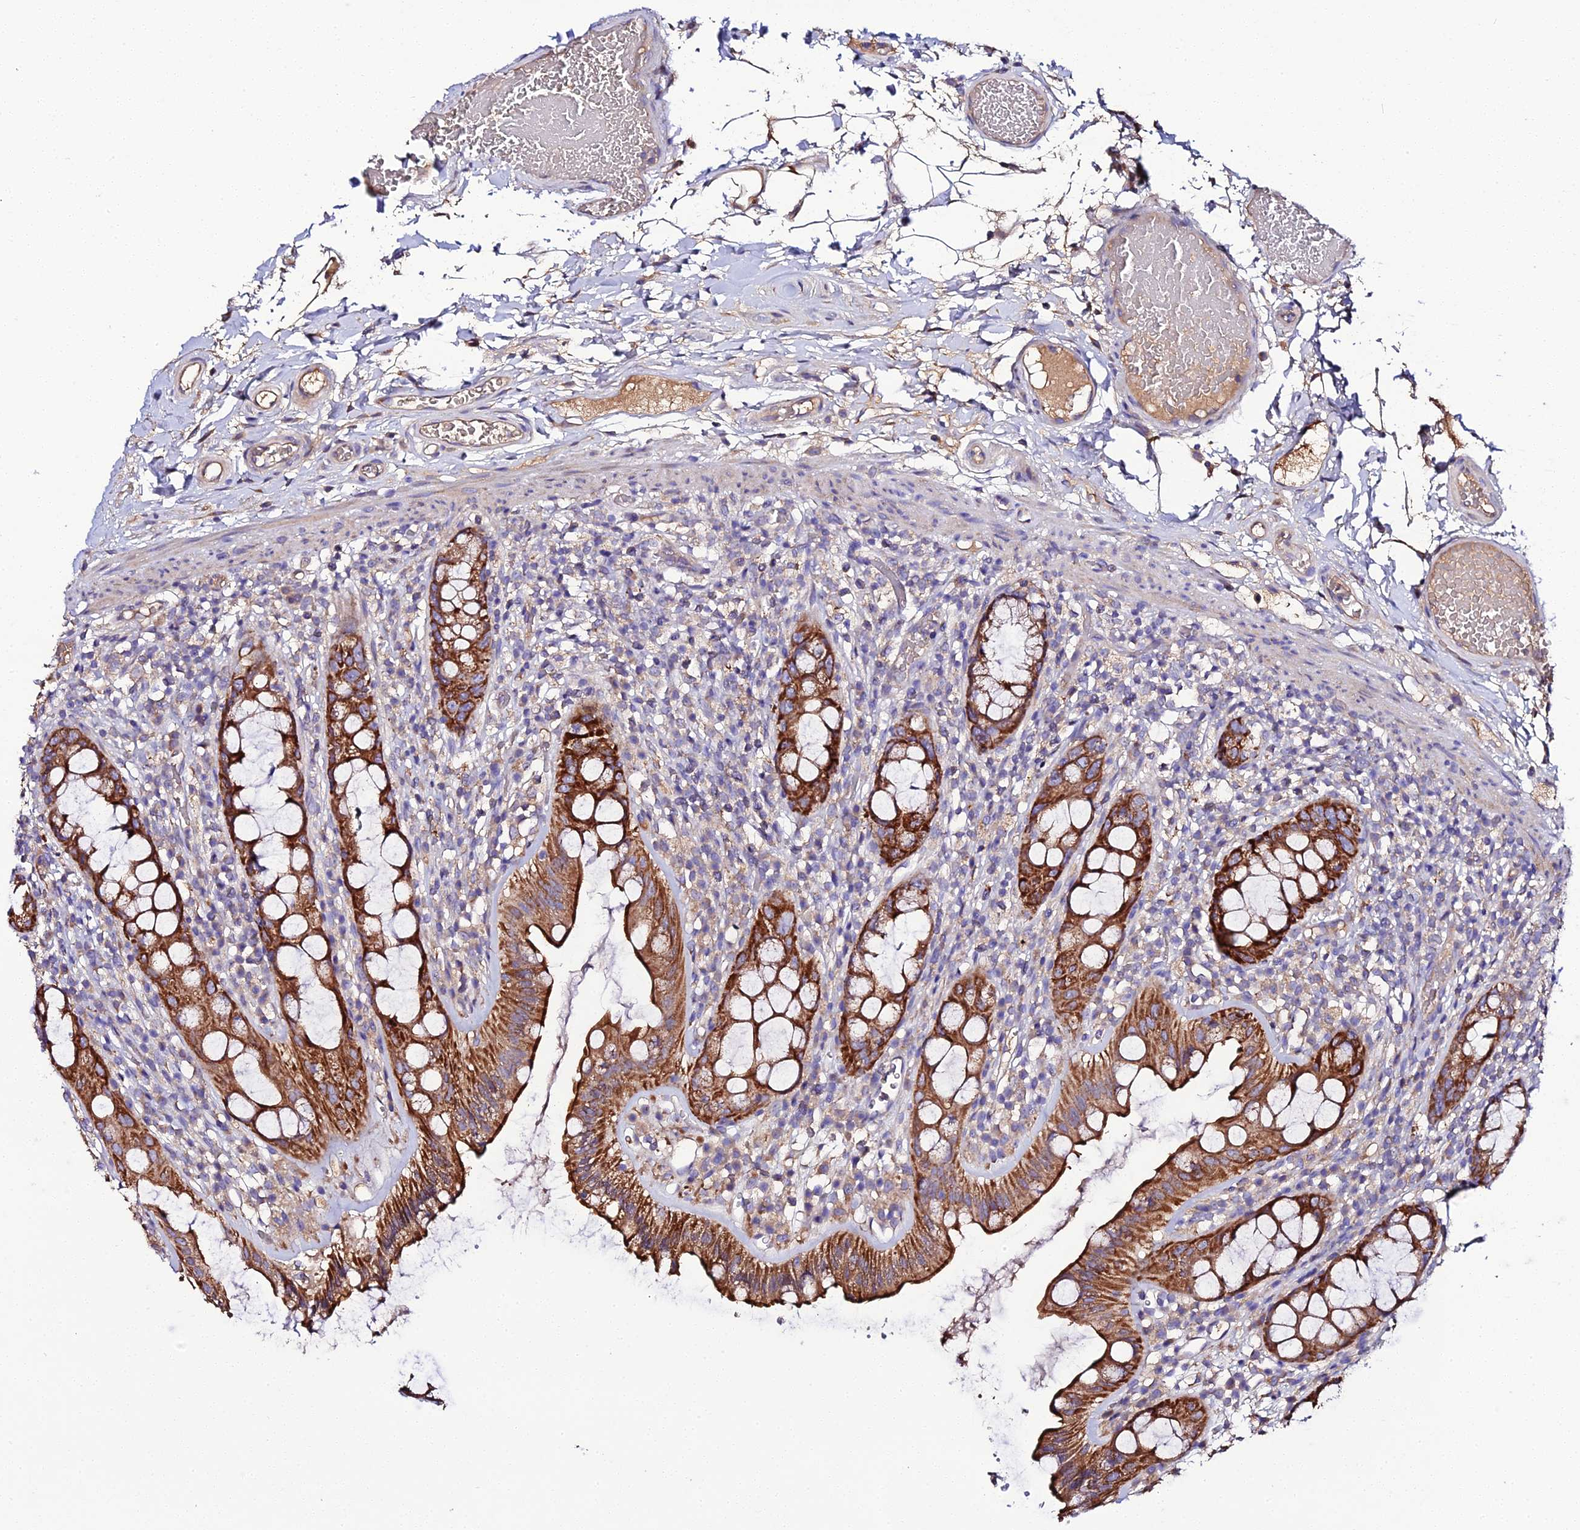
{"staining": {"intensity": "strong", "quantity": ">75%", "location": "cytoplasmic/membranous"}, "tissue": "rectum", "cell_type": "Glandular cells", "image_type": "normal", "snomed": [{"axis": "morphology", "description": "Normal tissue, NOS"}, {"axis": "topography", "description": "Rectum"}], "caption": "Glandular cells demonstrate strong cytoplasmic/membranous expression in approximately >75% of cells in normal rectum. (IHC, brightfield microscopy, high magnification).", "gene": "SCX", "patient": {"sex": "female", "age": 57}}